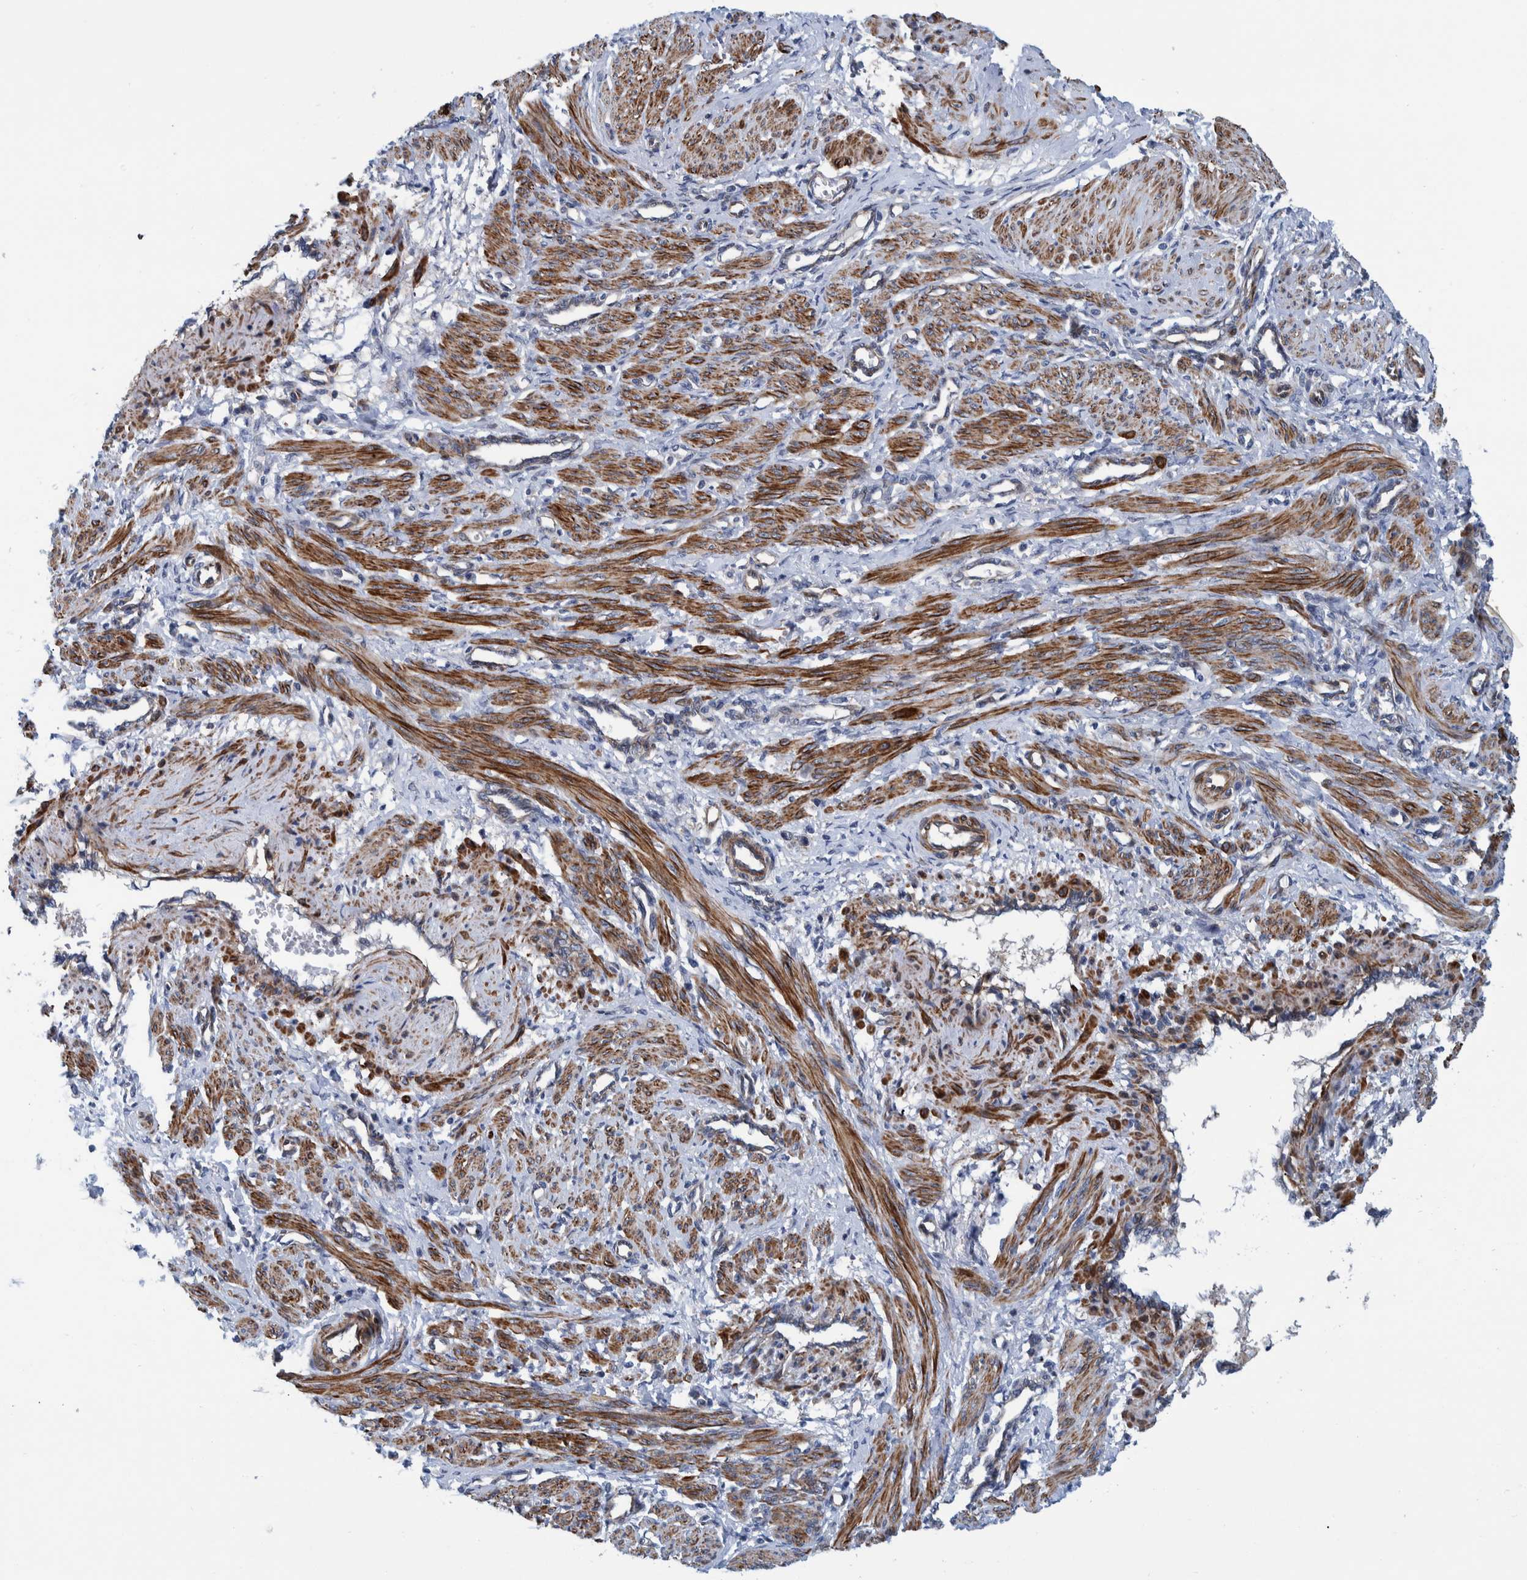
{"staining": {"intensity": "strong", "quantity": ">75%", "location": "cytoplasmic/membranous"}, "tissue": "smooth muscle", "cell_type": "Smooth muscle cells", "image_type": "normal", "snomed": [{"axis": "morphology", "description": "Normal tissue, NOS"}, {"axis": "topography", "description": "Endometrium"}], "caption": "DAB (3,3'-diaminobenzidine) immunohistochemical staining of benign smooth muscle demonstrates strong cytoplasmic/membranous protein staining in about >75% of smooth muscle cells.", "gene": "MKS1", "patient": {"sex": "female", "age": 33}}